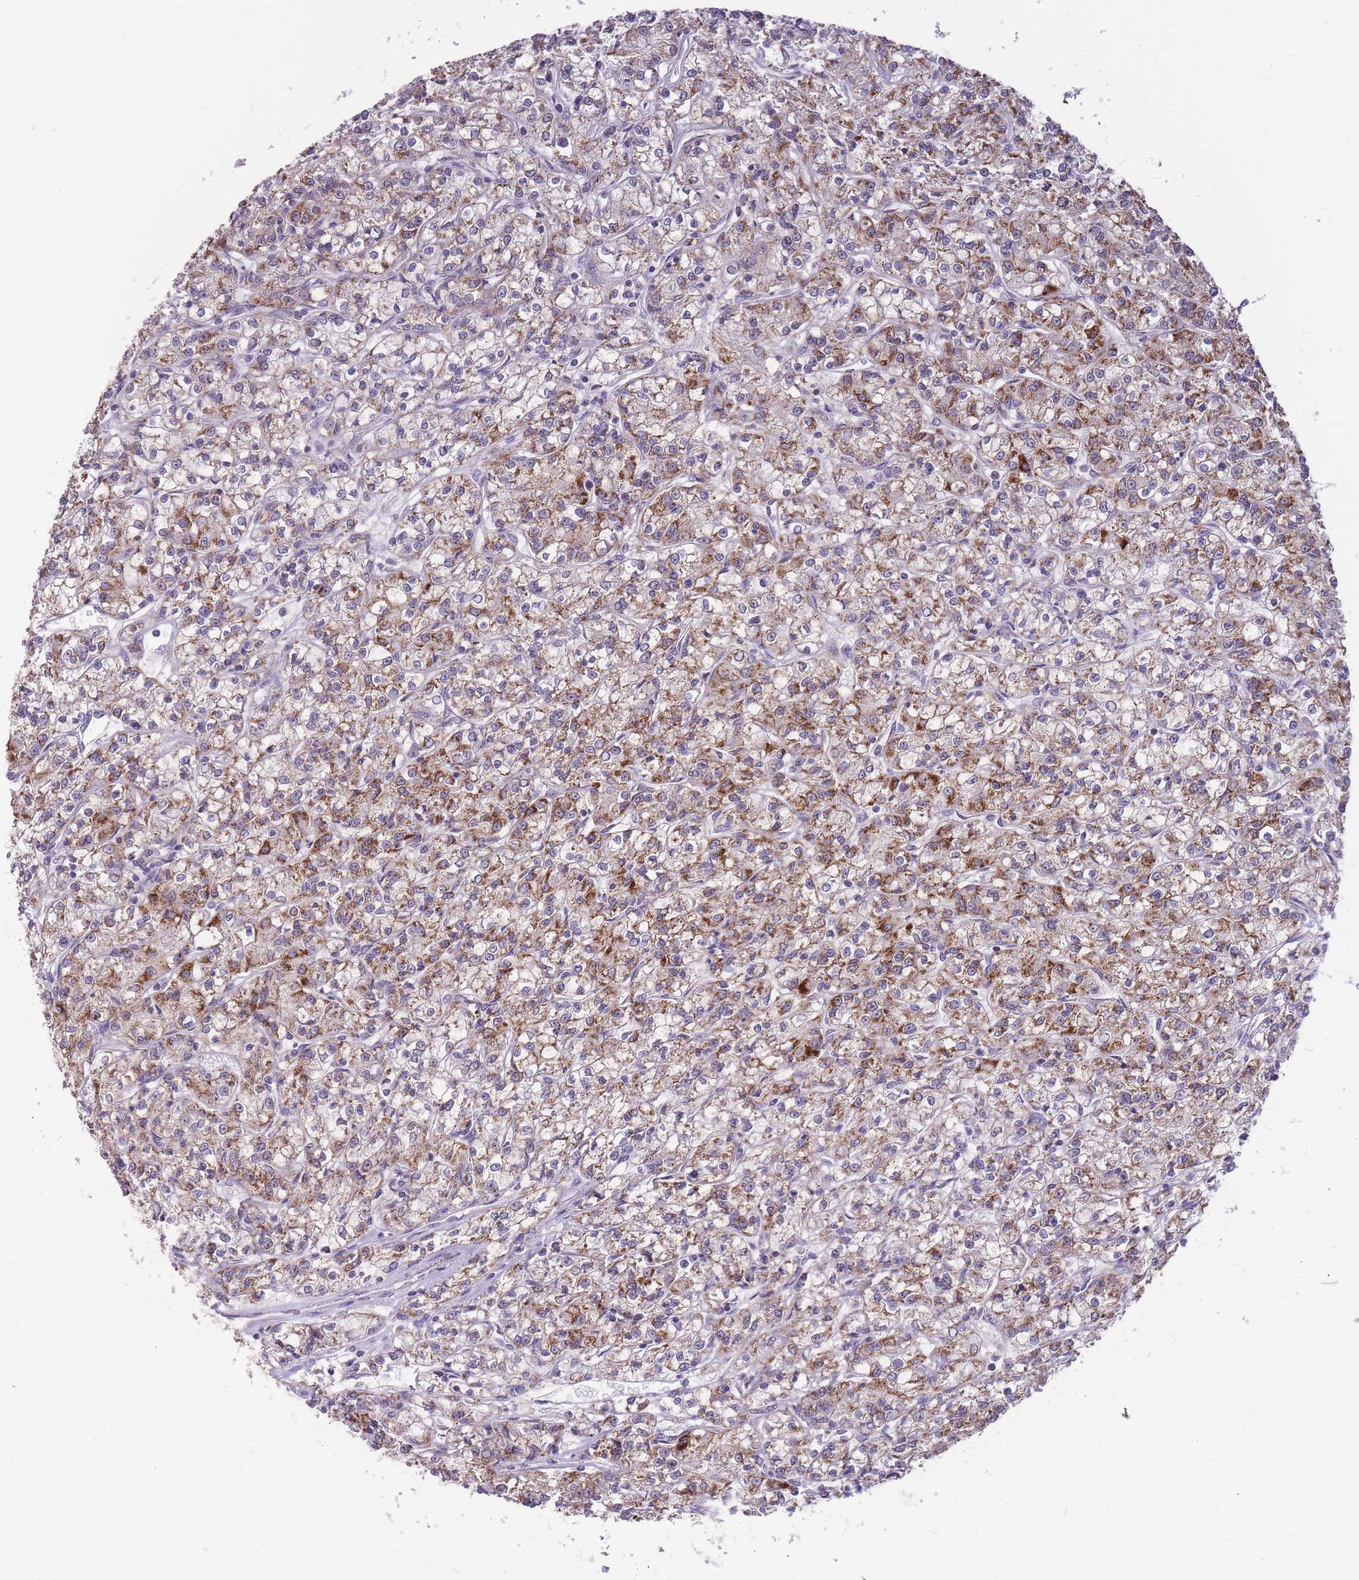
{"staining": {"intensity": "moderate", "quantity": ">75%", "location": "cytoplasmic/membranous"}, "tissue": "renal cancer", "cell_type": "Tumor cells", "image_type": "cancer", "snomed": [{"axis": "morphology", "description": "Adenocarcinoma, NOS"}, {"axis": "topography", "description": "Kidney"}], "caption": "About >75% of tumor cells in renal cancer reveal moderate cytoplasmic/membranous protein staining as visualized by brown immunohistochemical staining.", "gene": "MCIDAS", "patient": {"sex": "female", "age": 59}}